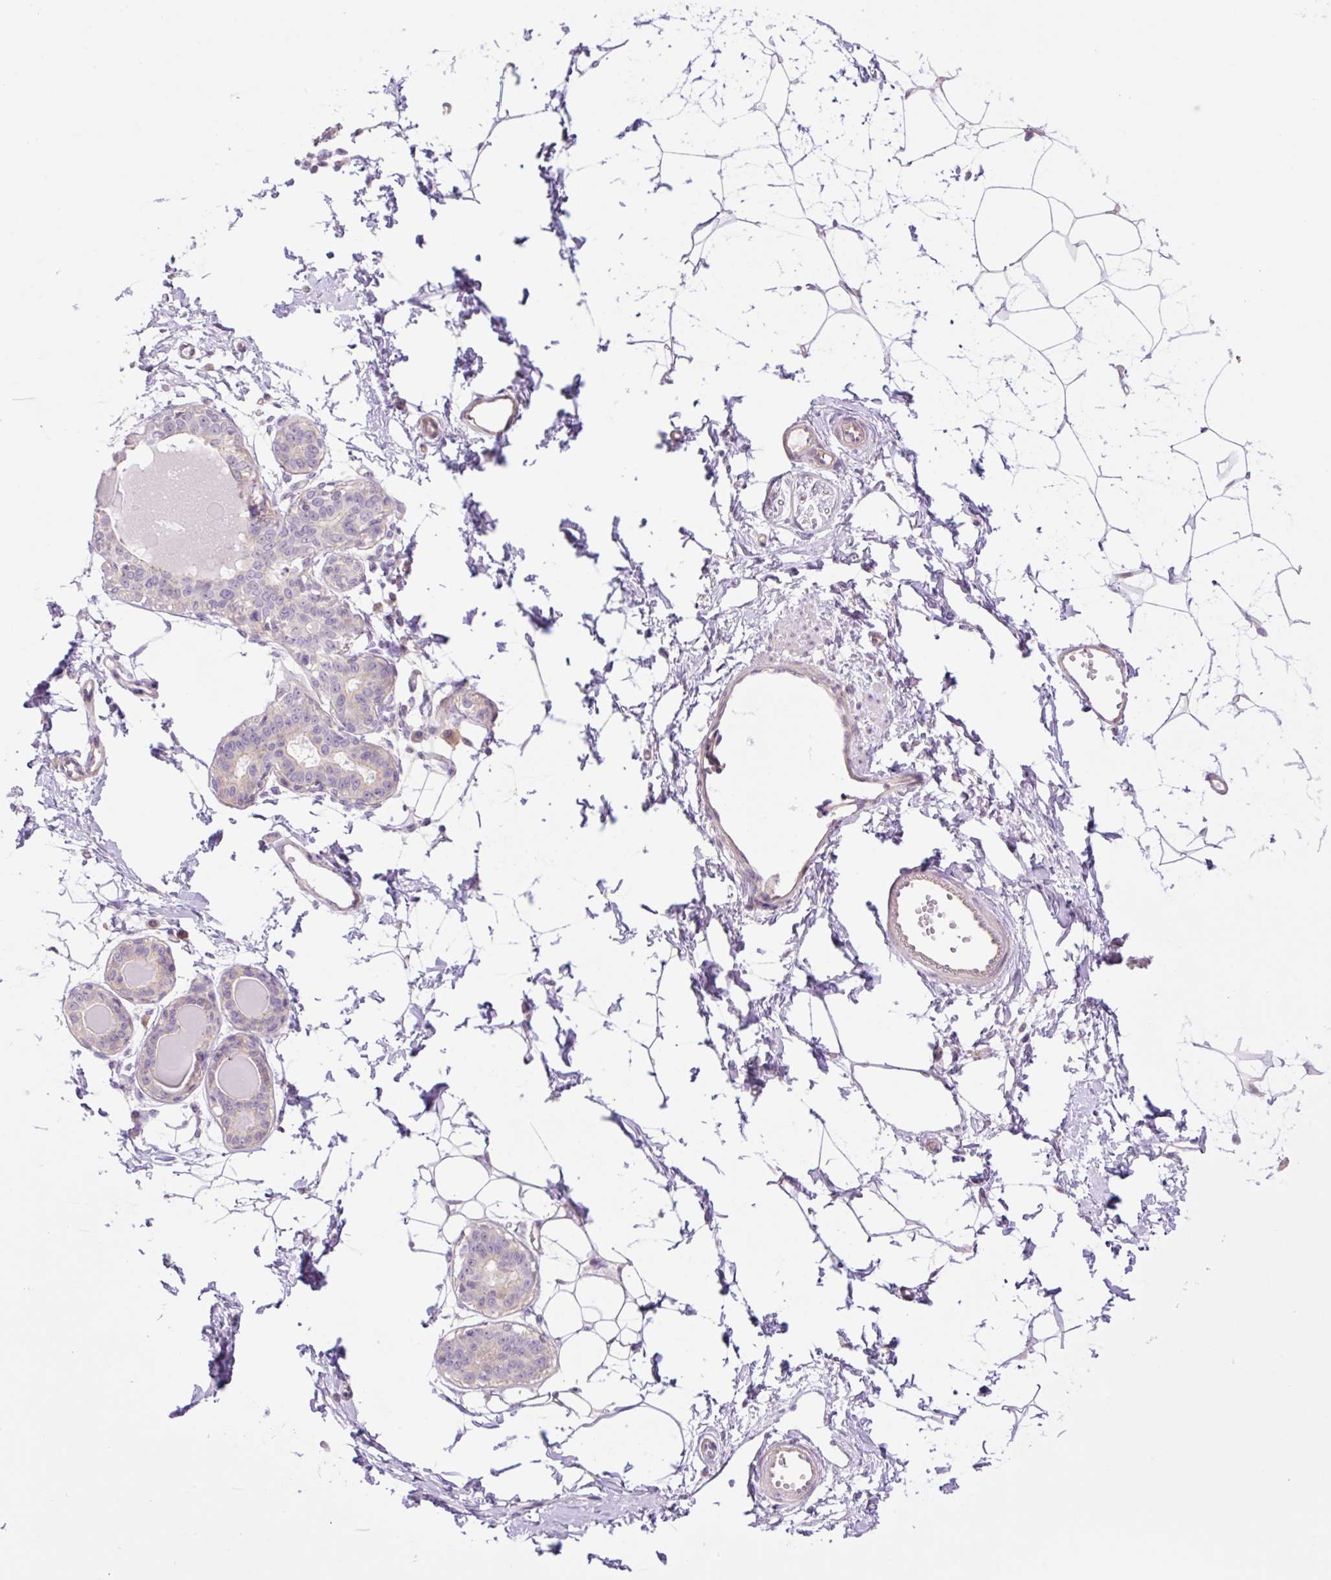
{"staining": {"intensity": "negative", "quantity": "none", "location": "none"}, "tissue": "breast", "cell_type": "Adipocytes", "image_type": "normal", "snomed": [{"axis": "morphology", "description": "Normal tissue, NOS"}, {"axis": "topography", "description": "Breast"}], "caption": "This is an immunohistochemistry photomicrograph of unremarkable human breast. There is no expression in adipocytes.", "gene": "GRID2", "patient": {"sex": "female", "age": 45}}